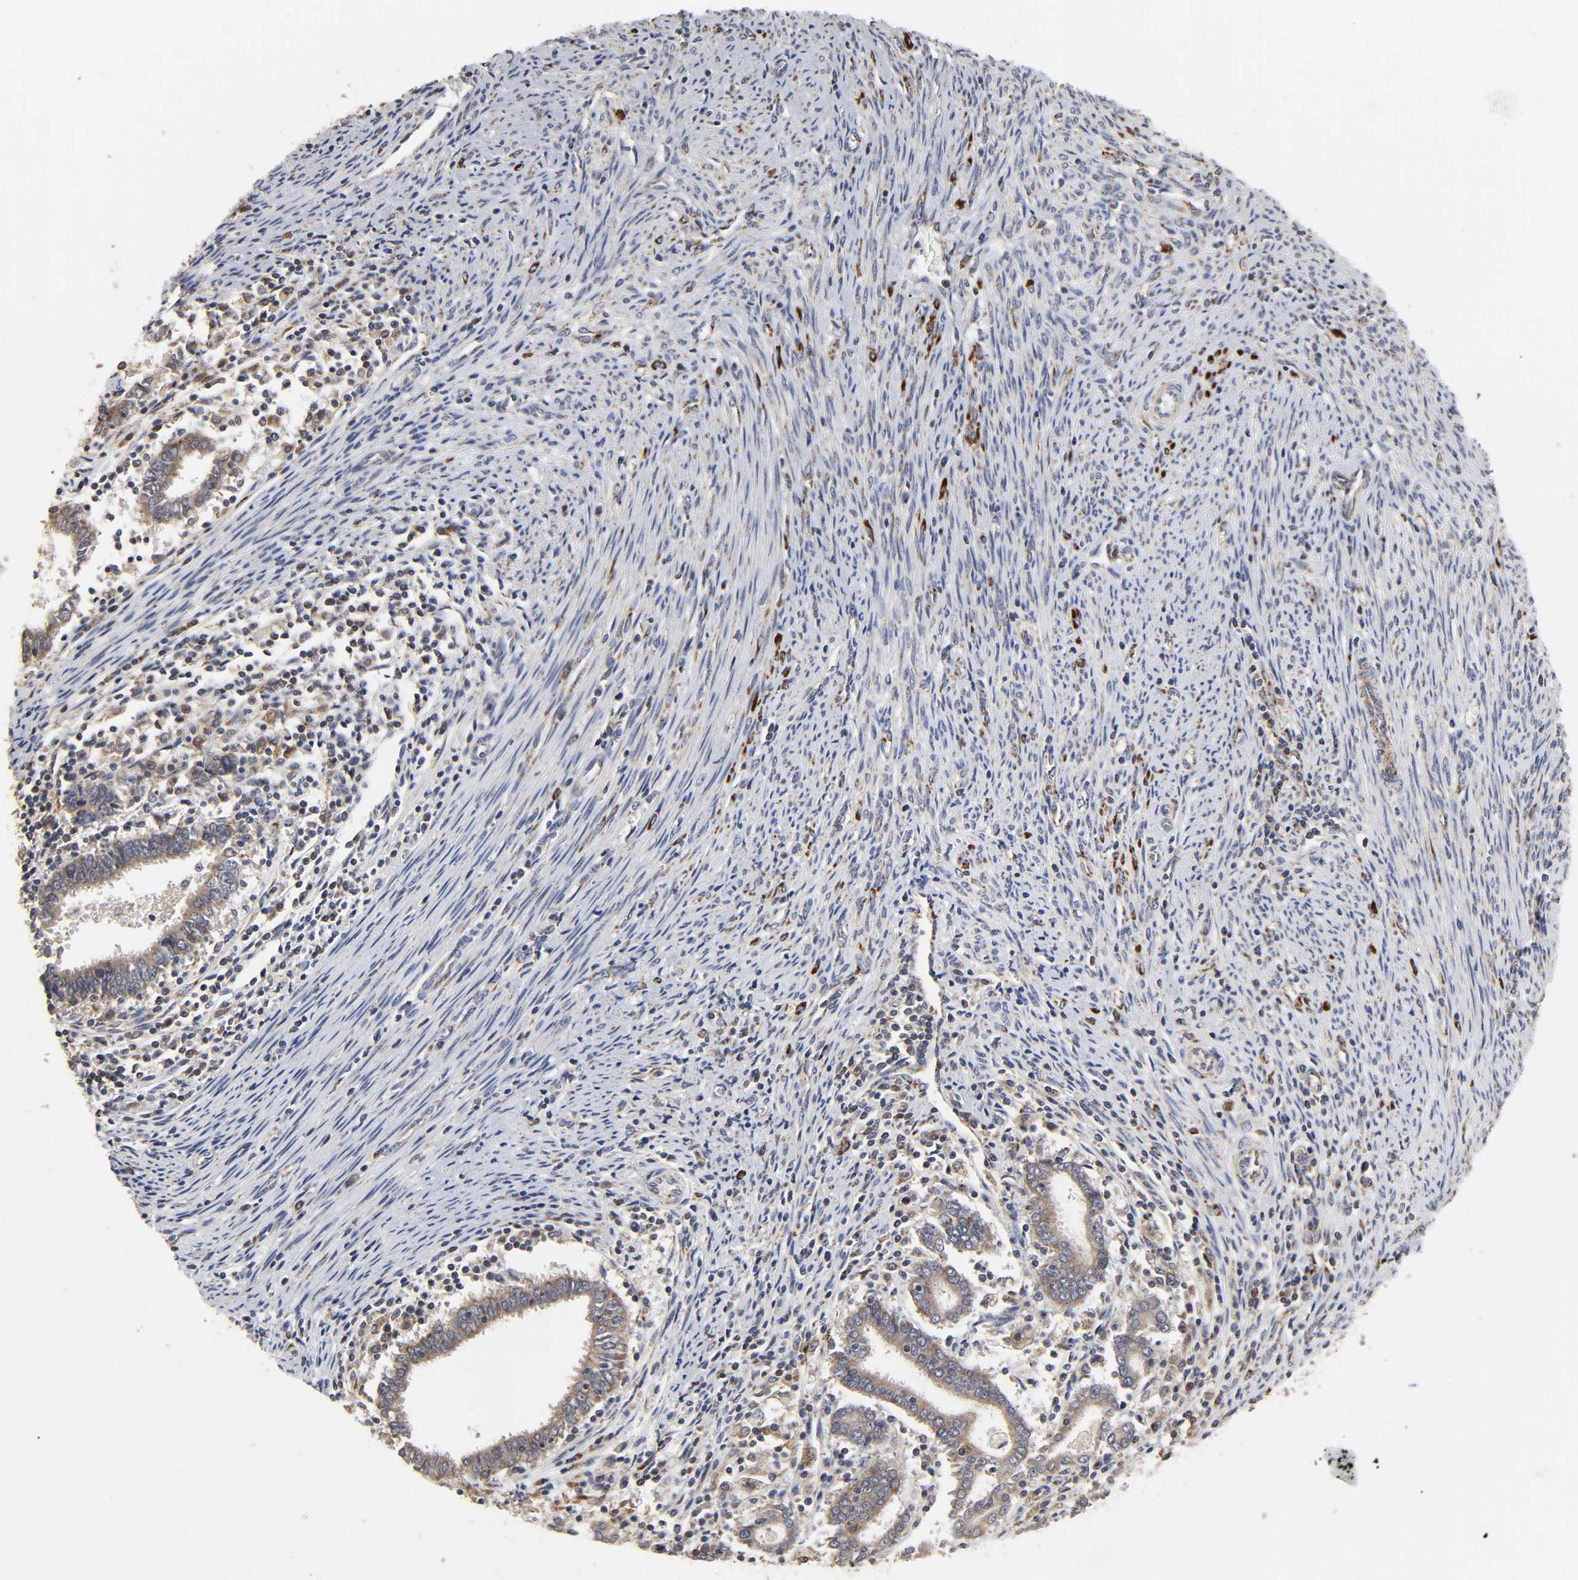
{"staining": {"intensity": "moderate", "quantity": ">75%", "location": "cytoplasmic/membranous"}, "tissue": "endometrial cancer", "cell_type": "Tumor cells", "image_type": "cancer", "snomed": [{"axis": "morphology", "description": "Adenocarcinoma, NOS"}, {"axis": "topography", "description": "Uterus"}], "caption": "DAB (3,3'-diaminobenzidine) immunohistochemical staining of human endometrial cancer (adenocarcinoma) demonstrates moderate cytoplasmic/membranous protein expression in about >75% of tumor cells.", "gene": "COX6B1", "patient": {"sex": "female", "age": 83}}